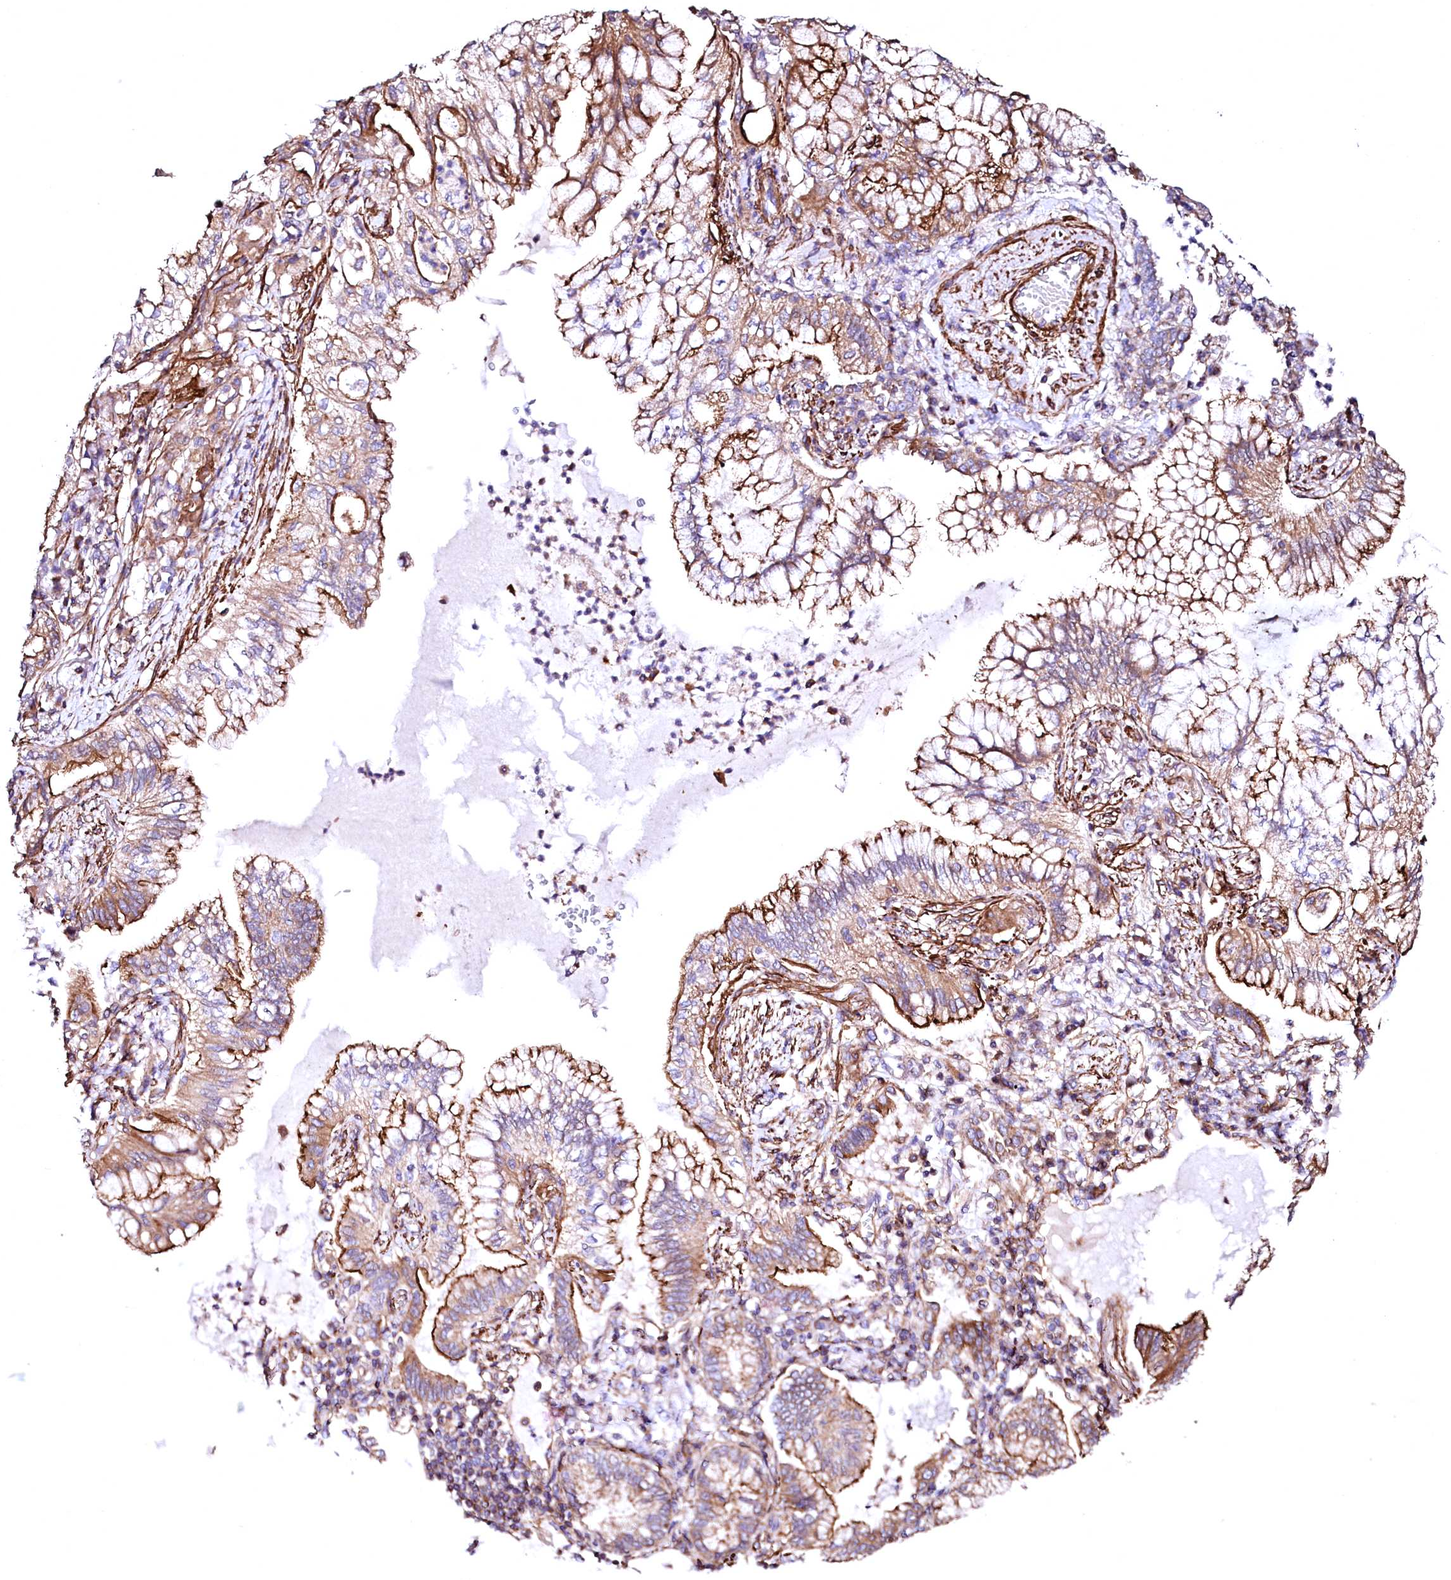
{"staining": {"intensity": "moderate", "quantity": ">75%", "location": "cytoplasmic/membranous"}, "tissue": "lung cancer", "cell_type": "Tumor cells", "image_type": "cancer", "snomed": [{"axis": "morphology", "description": "Adenocarcinoma, NOS"}, {"axis": "topography", "description": "Lung"}], "caption": "Human adenocarcinoma (lung) stained for a protein (brown) reveals moderate cytoplasmic/membranous positive expression in approximately >75% of tumor cells.", "gene": "GPR176", "patient": {"sex": "female", "age": 70}}